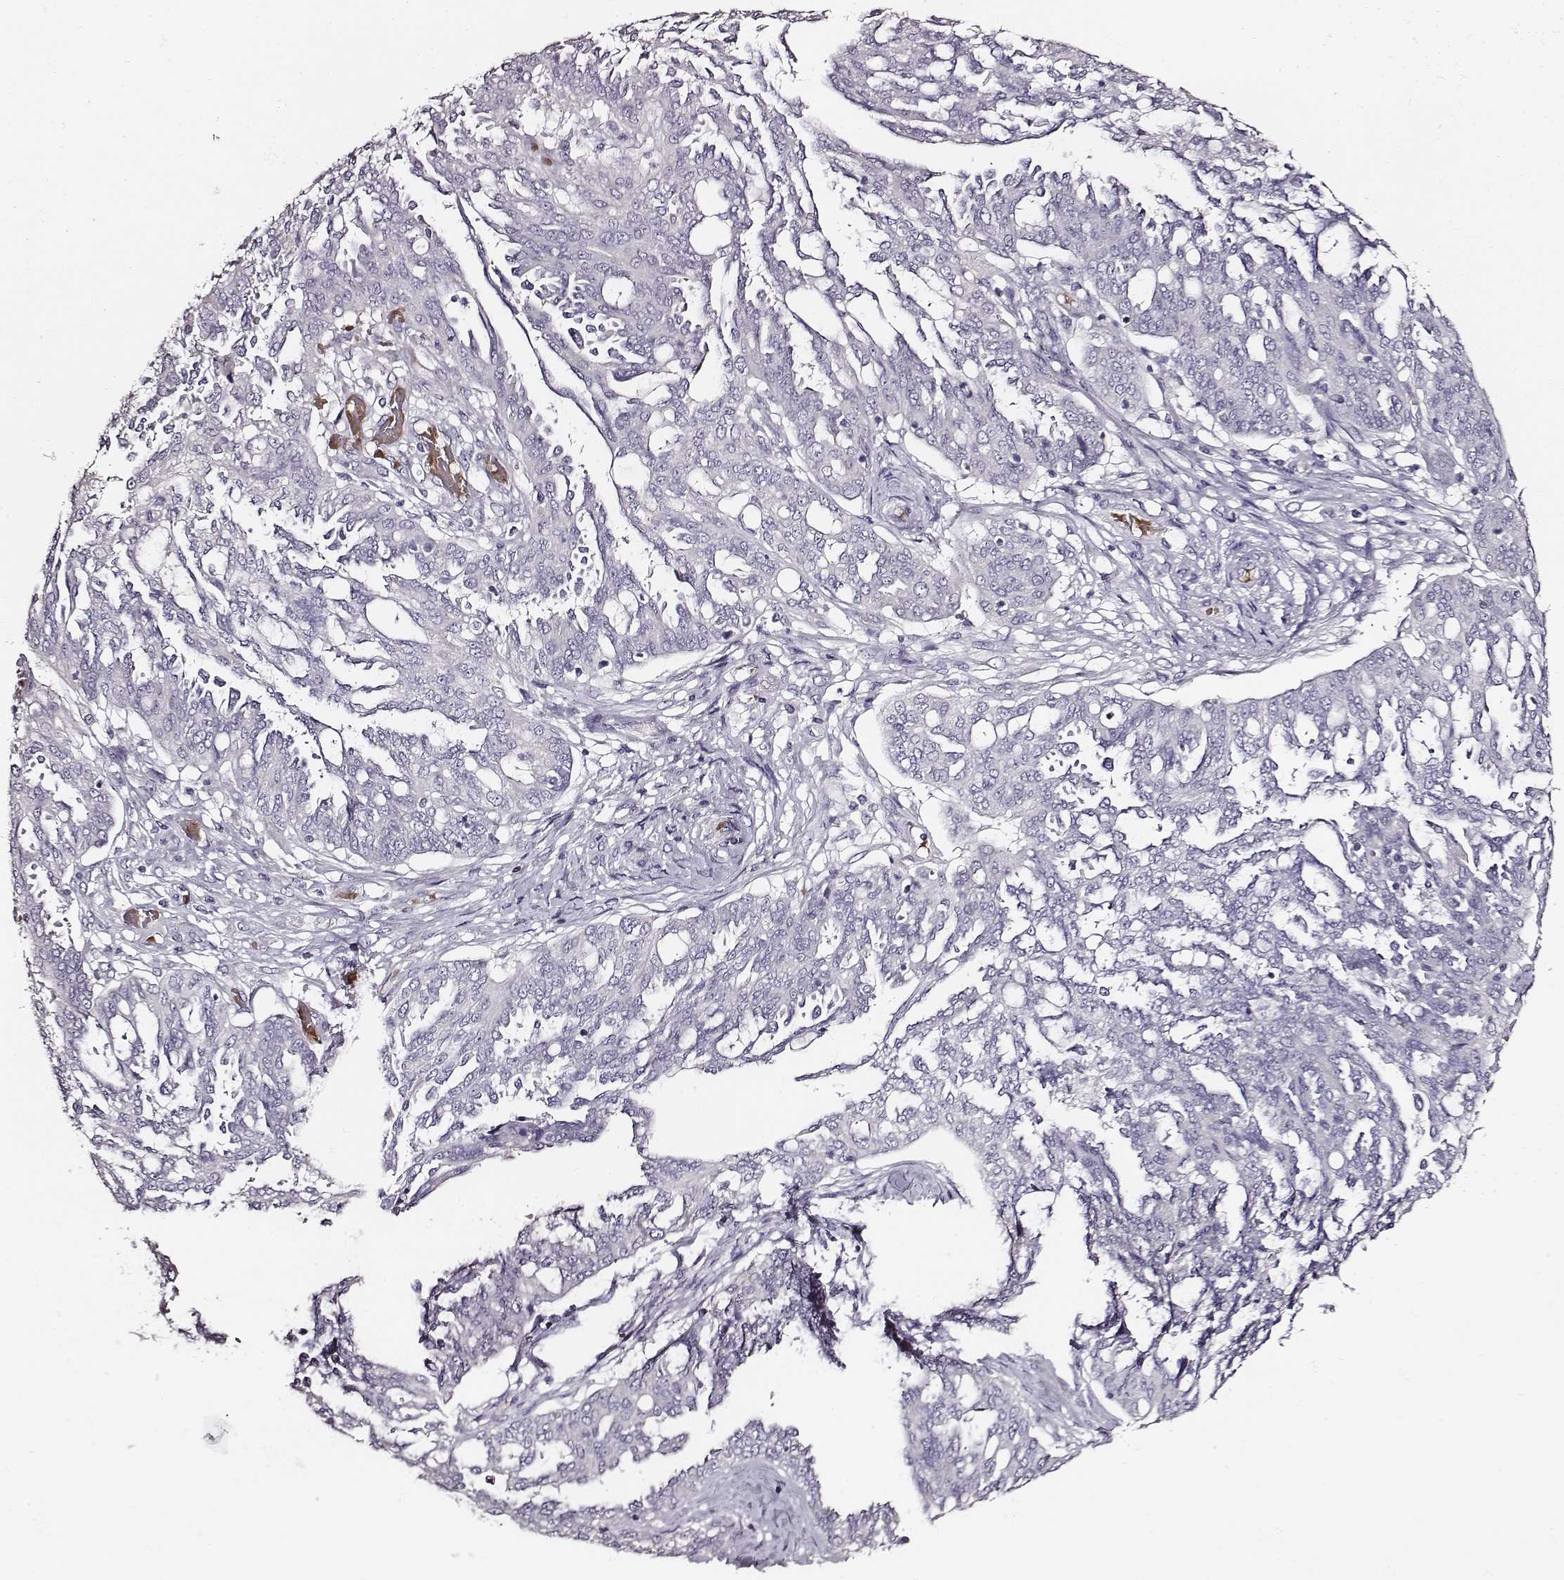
{"staining": {"intensity": "negative", "quantity": "none", "location": "none"}, "tissue": "ovarian cancer", "cell_type": "Tumor cells", "image_type": "cancer", "snomed": [{"axis": "morphology", "description": "Cystadenocarcinoma, serous, NOS"}, {"axis": "topography", "description": "Ovary"}], "caption": "Tumor cells are negative for brown protein staining in ovarian cancer.", "gene": "AADAT", "patient": {"sex": "female", "age": 67}}